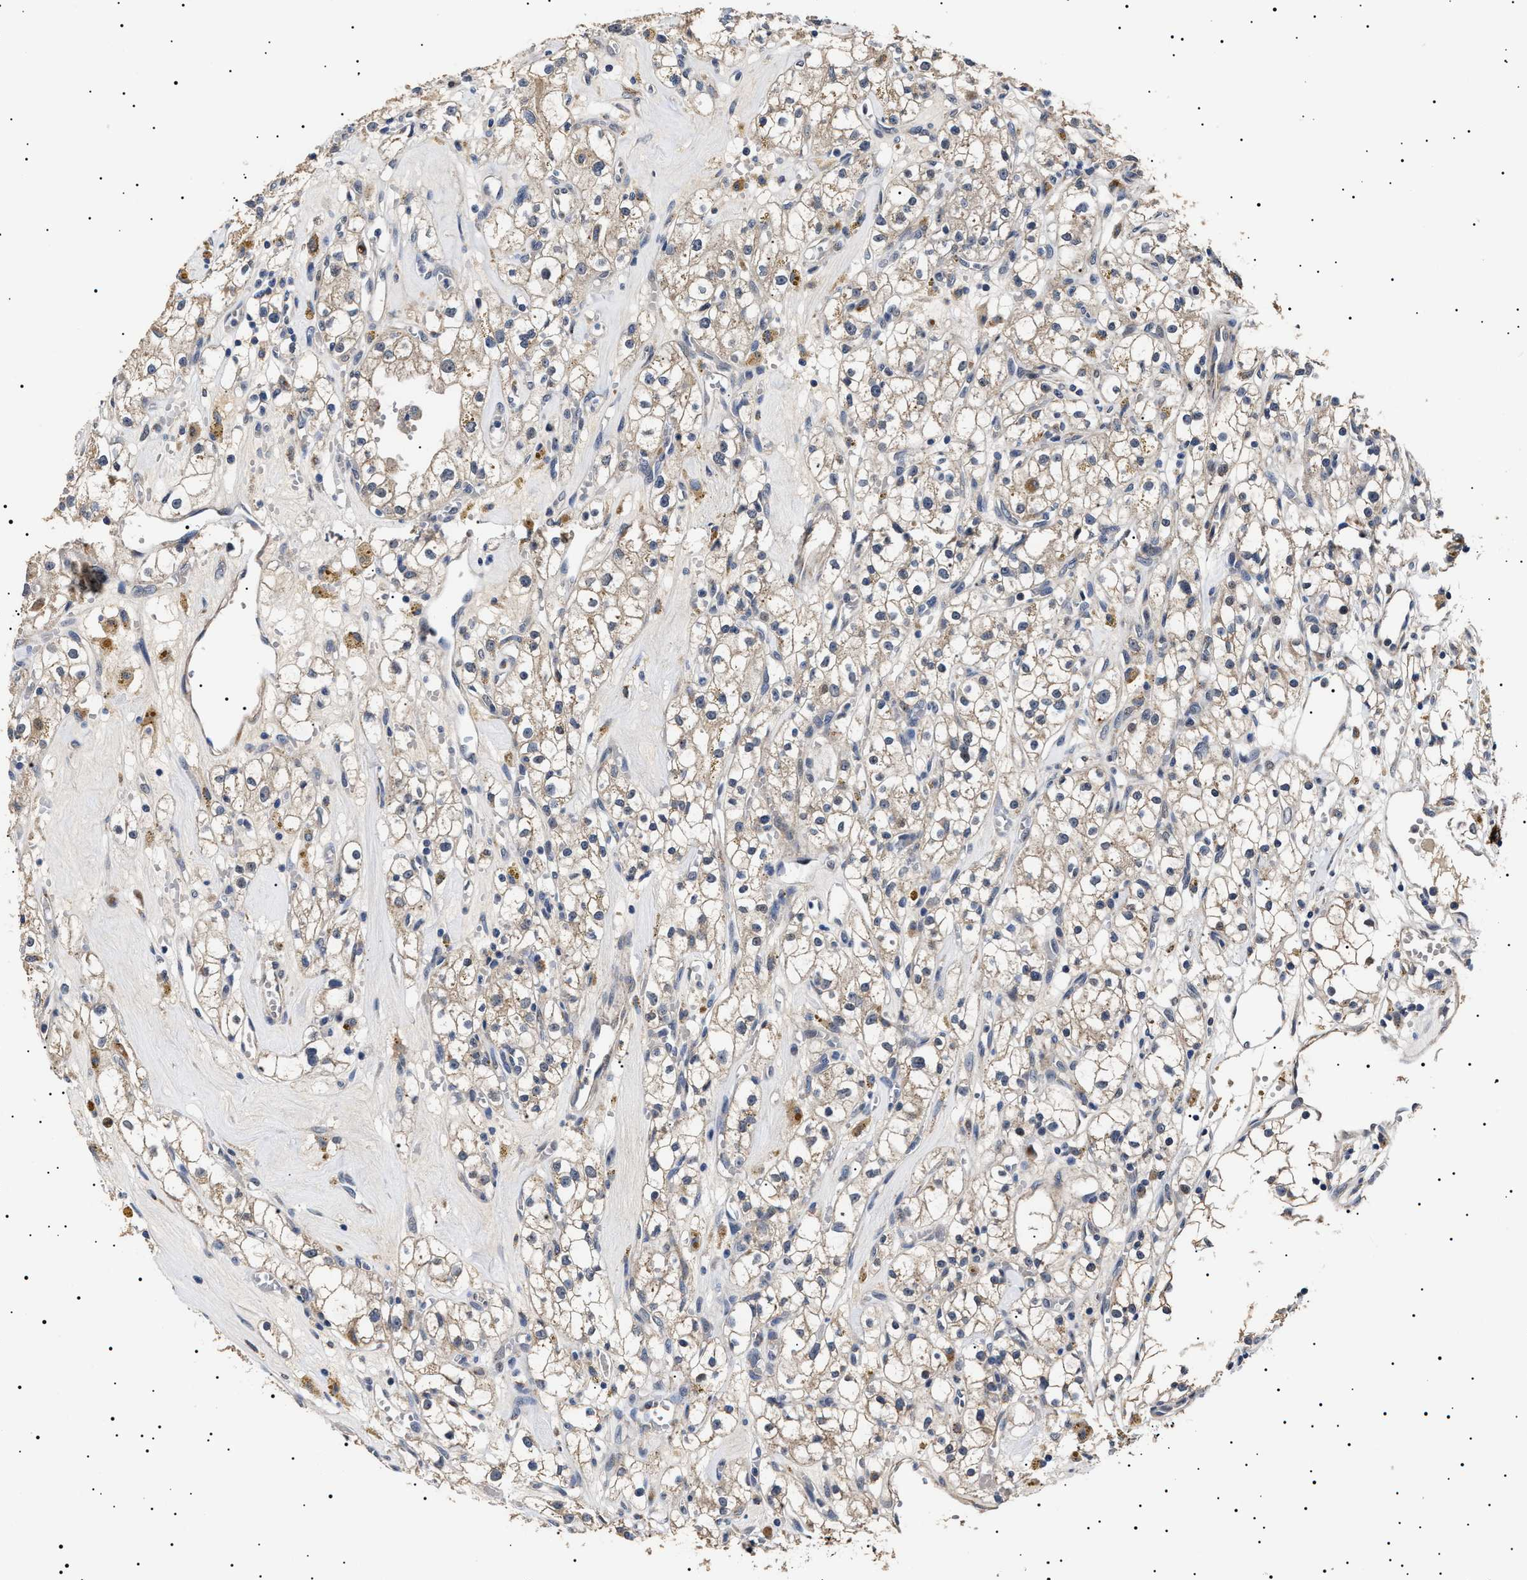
{"staining": {"intensity": "weak", "quantity": ">75%", "location": "cytoplasmic/membranous"}, "tissue": "renal cancer", "cell_type": "Tumor cells", "image_type": "cancer", "snomed": [{"axis": "morphology", "description": "Adenocarcinoma, NOS"}, {"axis": "topography", "description": "Kidney"}], "caption": "Renal cancer was stained to show a protein in brown. There is low levels of weak cytoplasmic/membranous staining in about >75% of tumor cells.", "gene": "RAB34", "patient": {"sex": "male", "age": 56}}